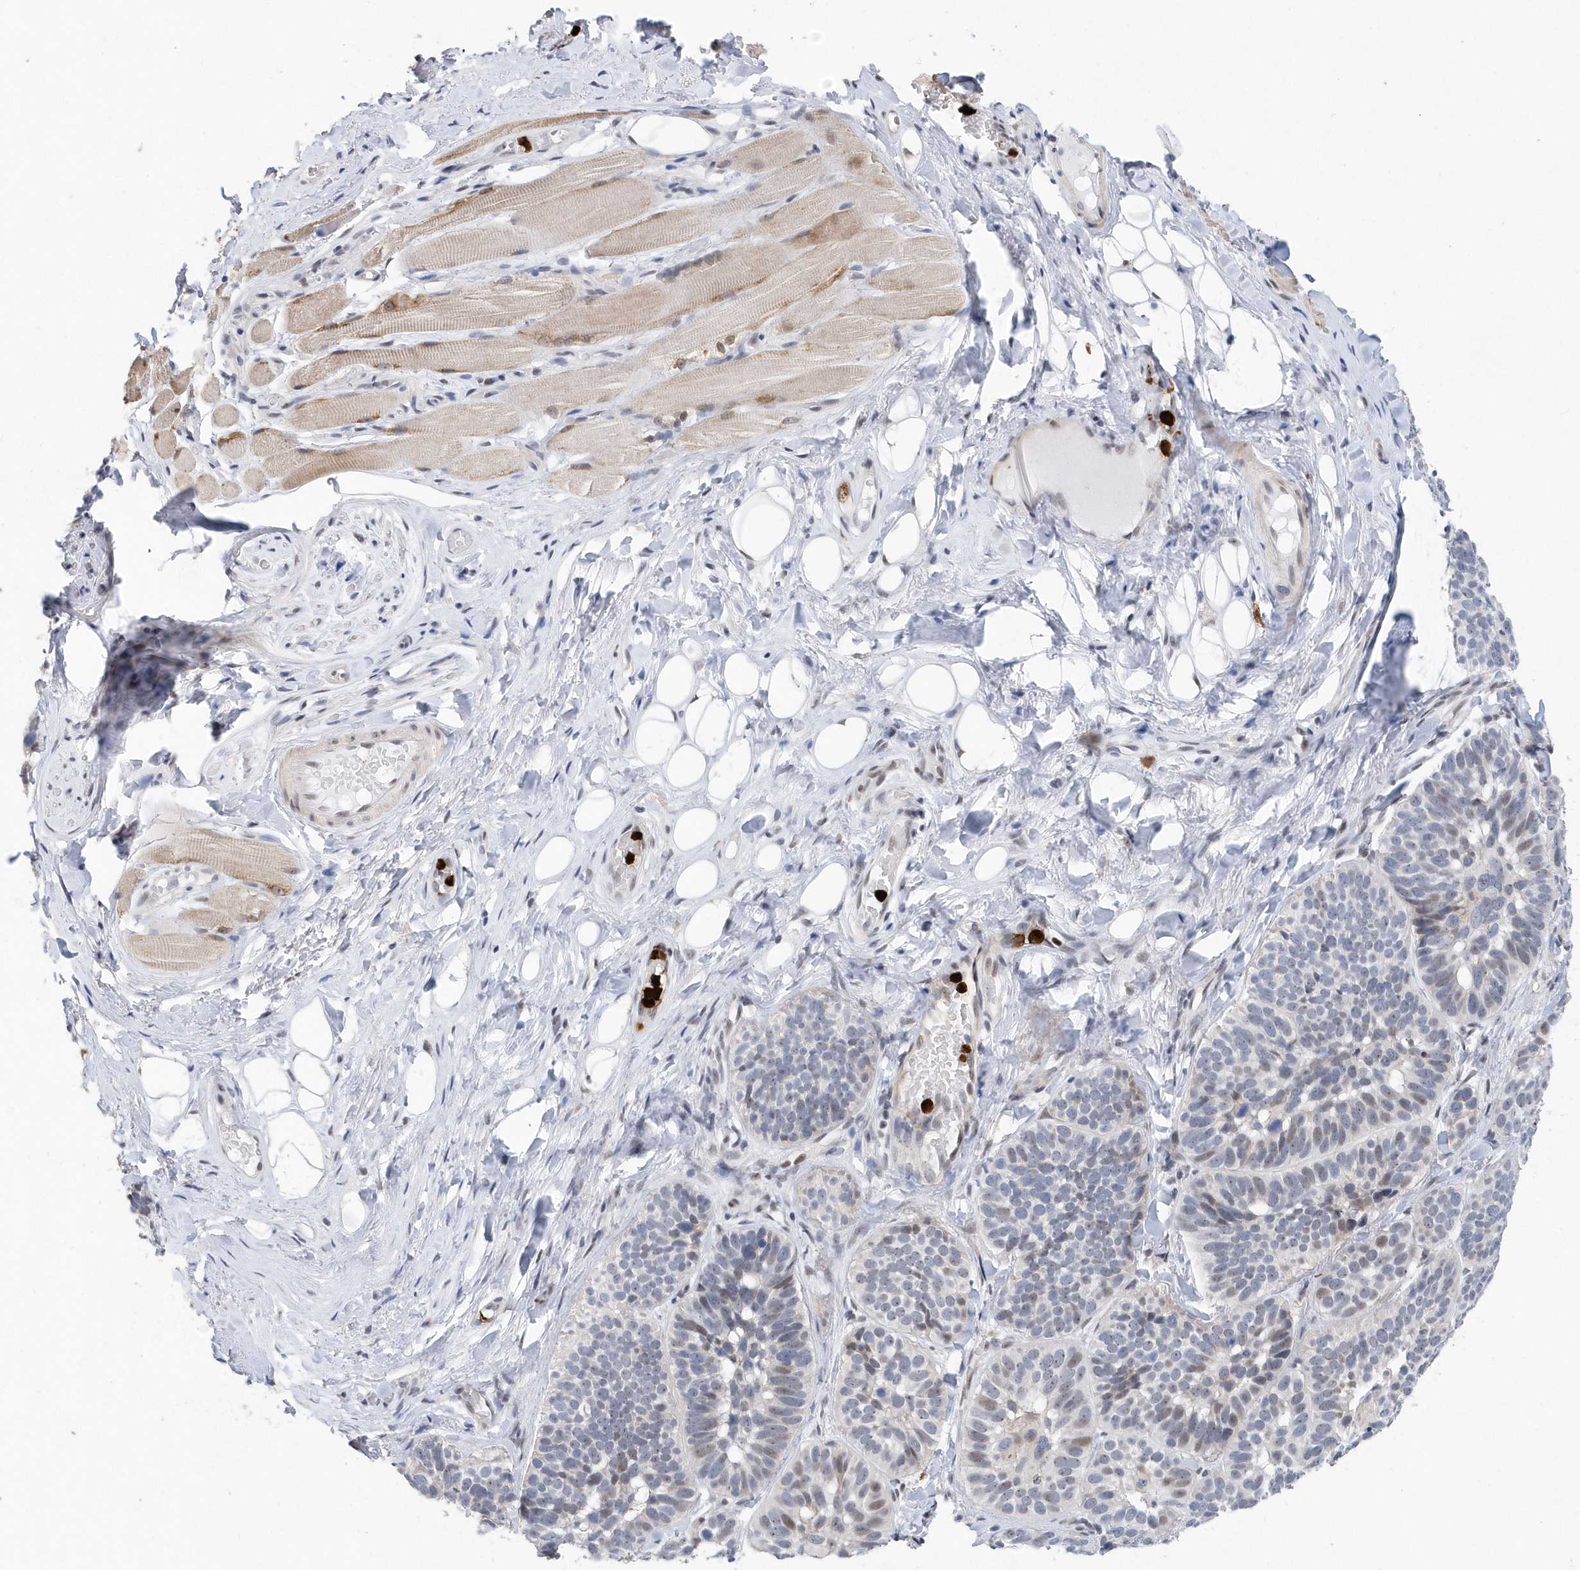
{"staining": {"intensity": "negative", "quantity": "none", "location": "none"}, "tissue": "skin cancer", "cell_type": "Tumor cells", "image_type": "cancer", "snomed": [{"axis": "morphology", "description": "Basal cell carcinoma"}, {"axis": "topography", "description": "Skin"}], "caption": "There is no significant expression in tumor cells of skin cancer (basal cell carcinoma).", "gene": "RPP30", "patient": {"sex": "male", "age": 62}}